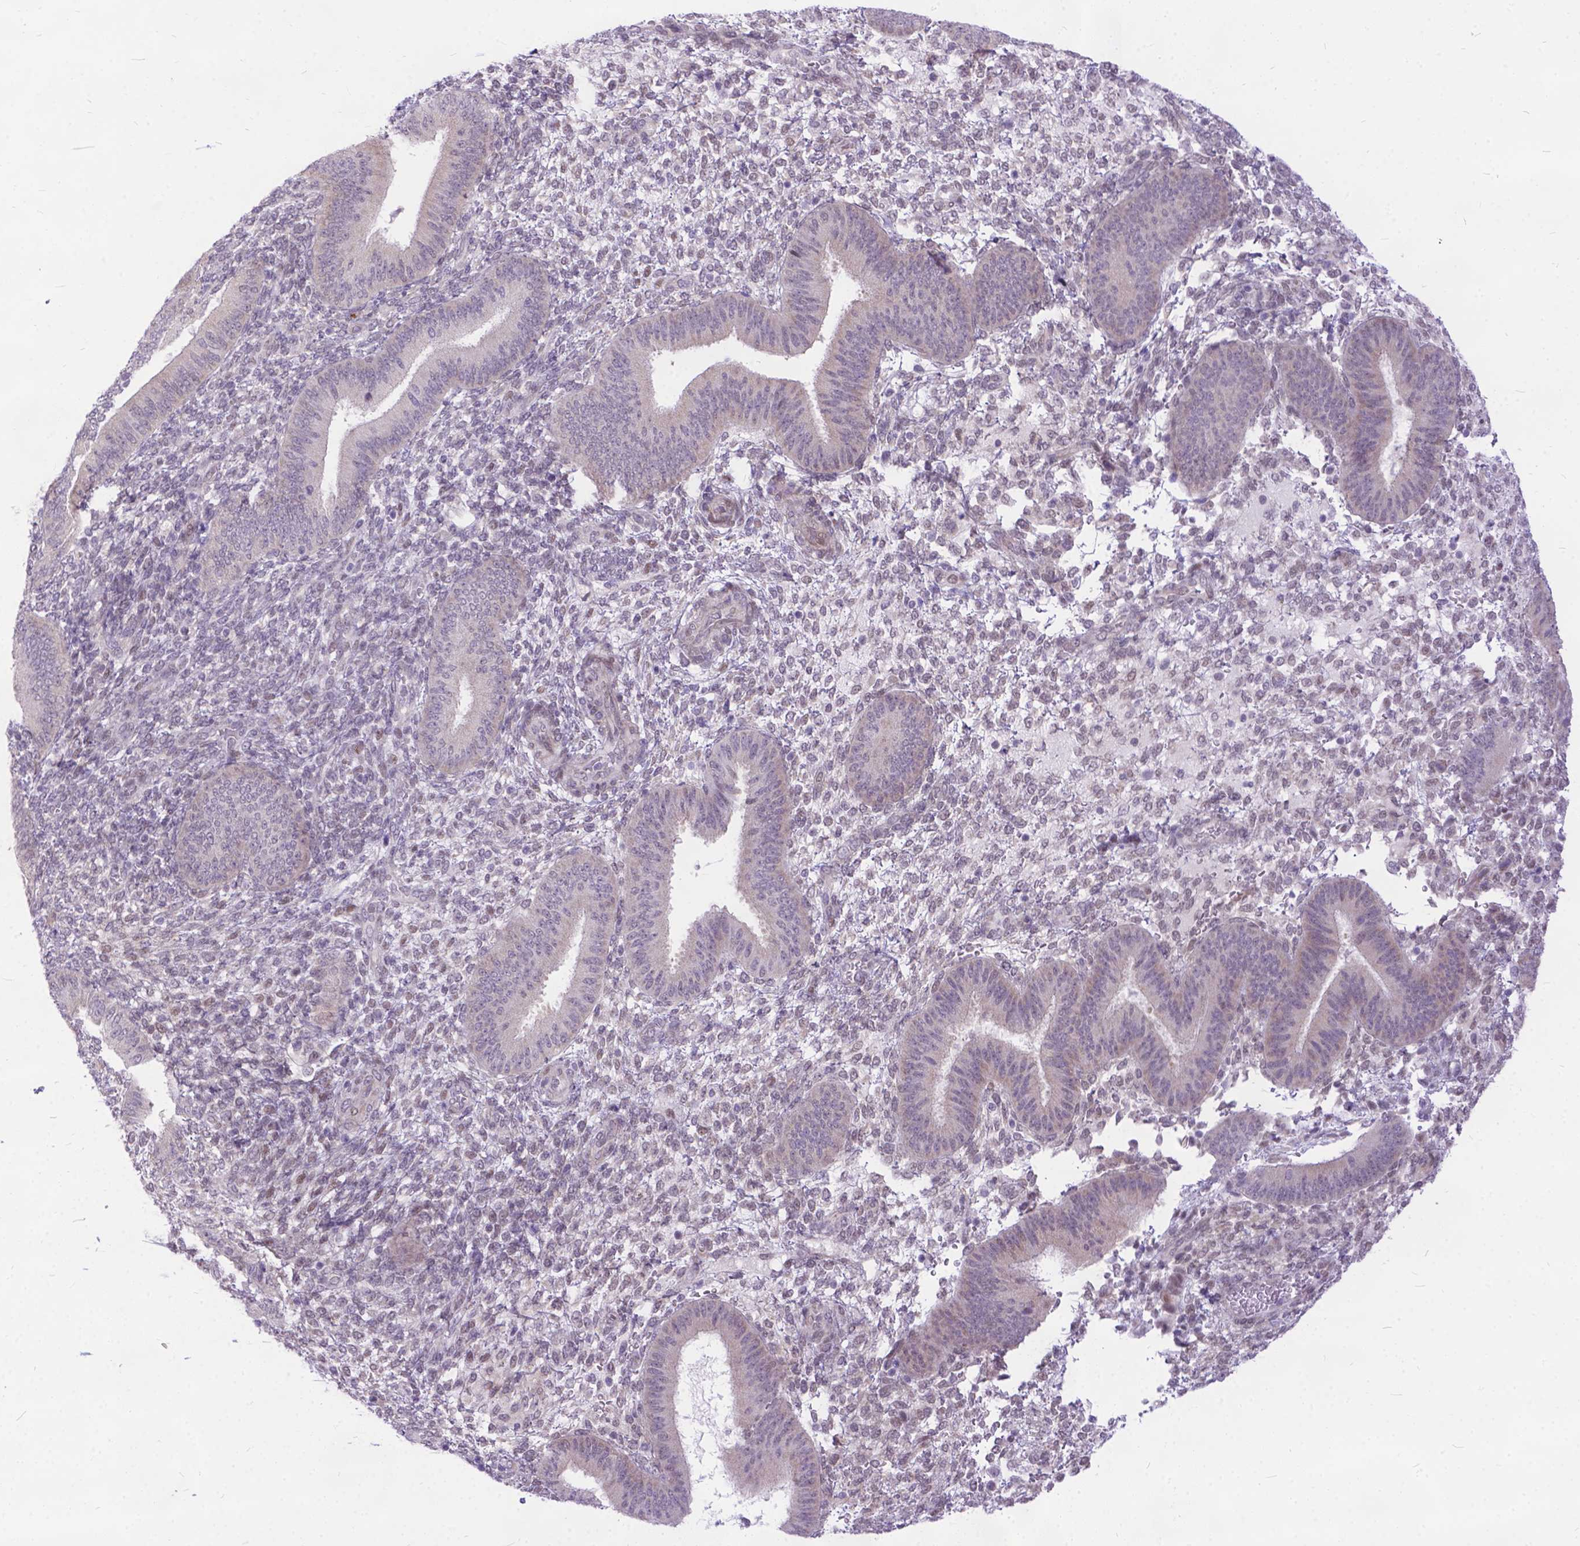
{"staining": {"intensity": "weak", "quantity": "25%-75%", "location": "nuclear"}, "tissue": "endometrium", "cell_type": "Cells in endometrial stroma", "image_type": "normal", "snomed": [{"axis": "morphology", "description": "Normal tissue, NOS"}, {"axis": "topography", "description": "Endometrium"}], "caption": "DAB immunohistochemical staining of benign human endometrium shows weak nuclear protein positivity in approximately 25%-75% of cells in endometrial stroma.", "gene": "FAM124B", "patient": {"sex": "female", "age": 39}}